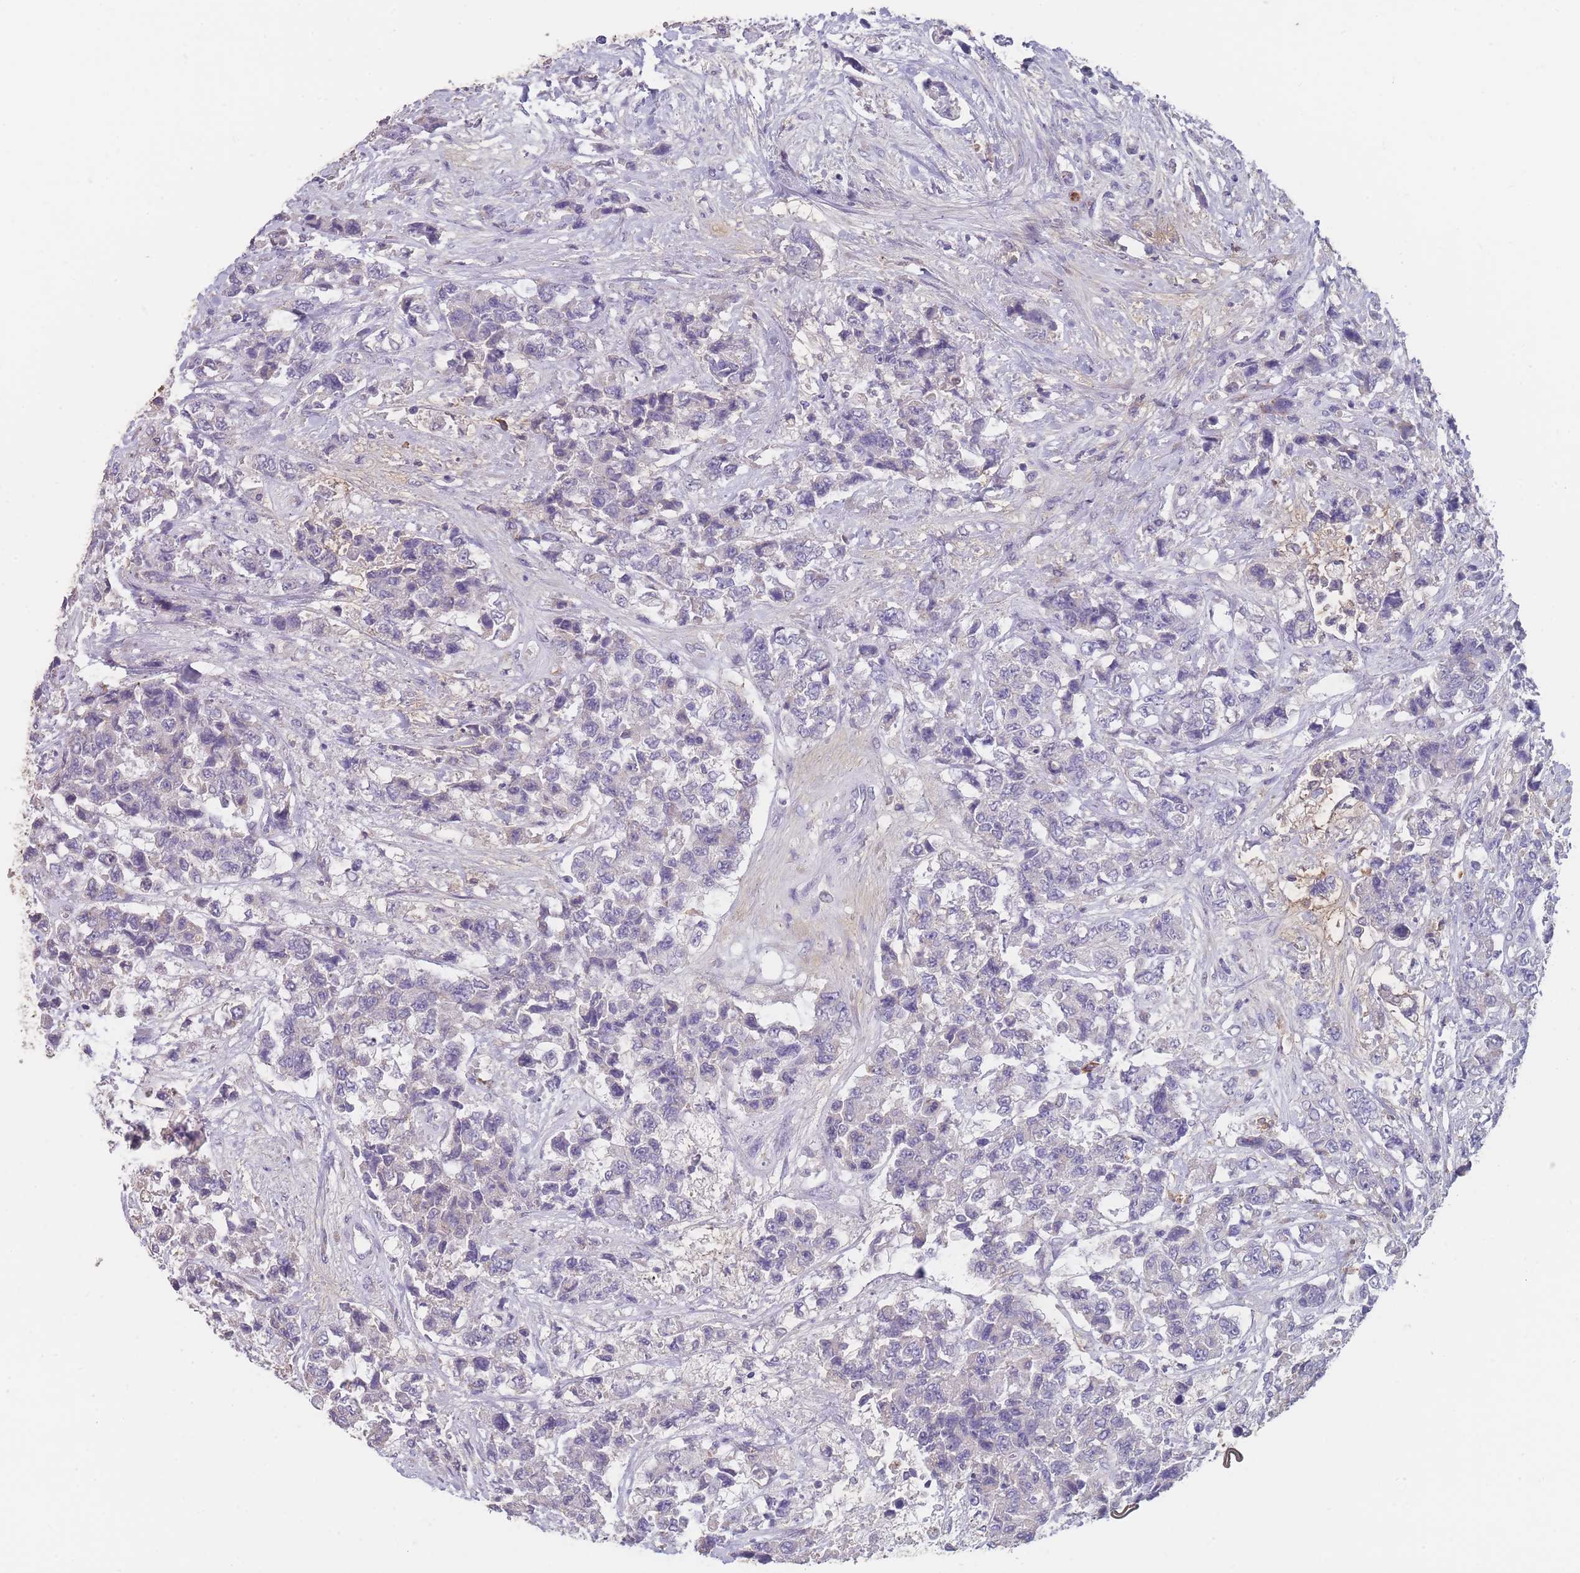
{"staining": {"intensity": "negative", "quantity": "none", "location": "none"}, "tissue": "urothelial cancer", "cell_type": "Tumor cells", "image_type": "cancer", "snomed": [{"axis": "morphology", "description": "Urothelial carcinoma, High grade"}, {"axis": "topography", "description": "Urinary bladder"}], "caption": "High magnification brightfield microscopy of urothelial cancer stained with DAB (3,3'-diaminobenzidine) (brown) and counterstained with hematoxylin (blue): tumor cells show no significant expression.", "gene": "CLEC12A", "patient": {"sex": "female", "age": 78}}